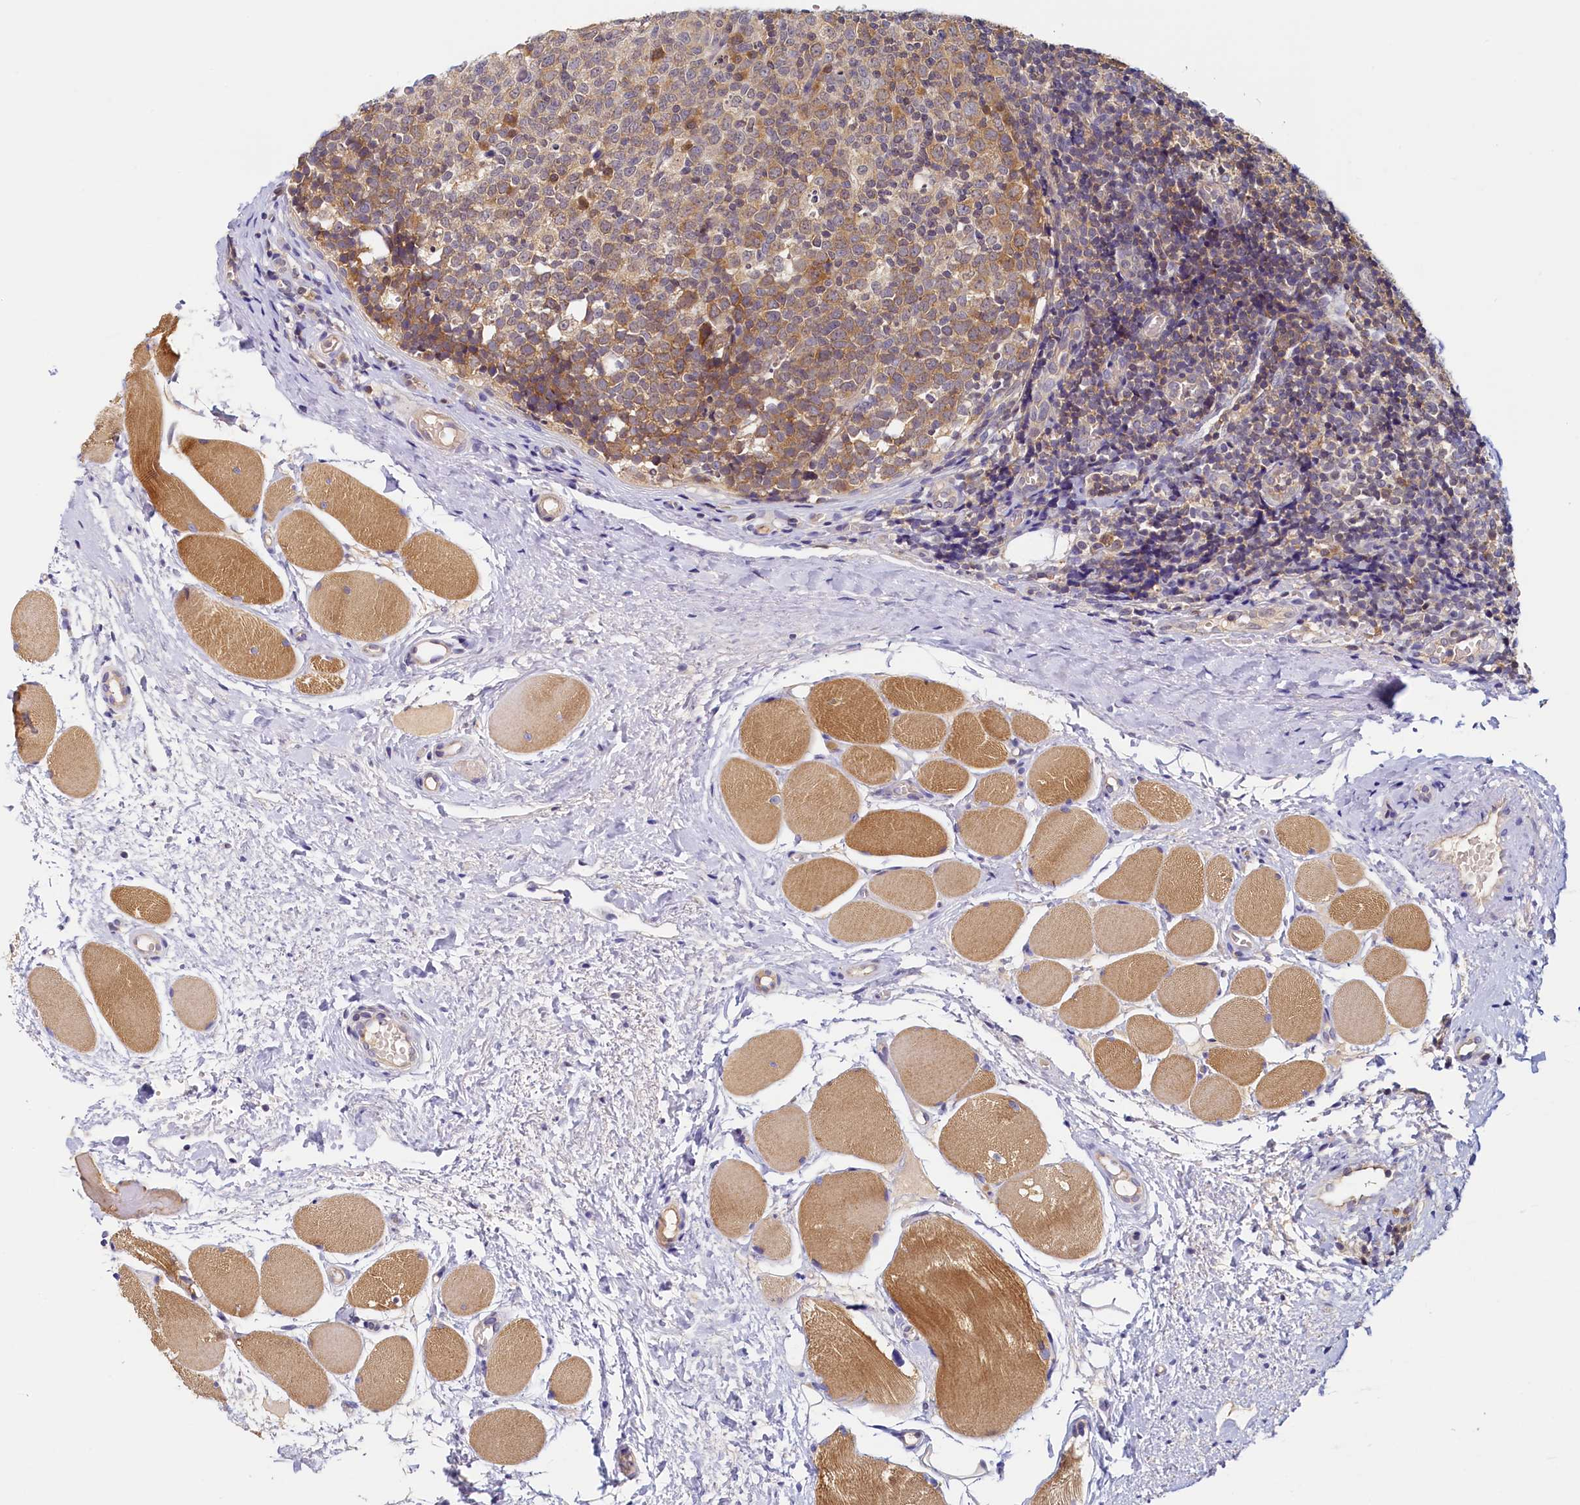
{"staining": {"intensity": "moderate", "quantity": ">75%", "location": "cytoplasmic/membranous"}, "tissue": "tonsil", "cell_type": "Germinal center cells", "image_type": "normal", "snomed": [{"axis": "morphology", "description": "Normal tissue, NOS"}, {"axis": "topography", "description": "Tonsil"}], "caption": "Moderate cytoplasmic/membranous protein expression is appreciated in about >75% of germinal center cells in tonsil. Nuclei are stained in blue.", "gene": "PAAF1", "patient": {"sex": "female", "age": 19}}